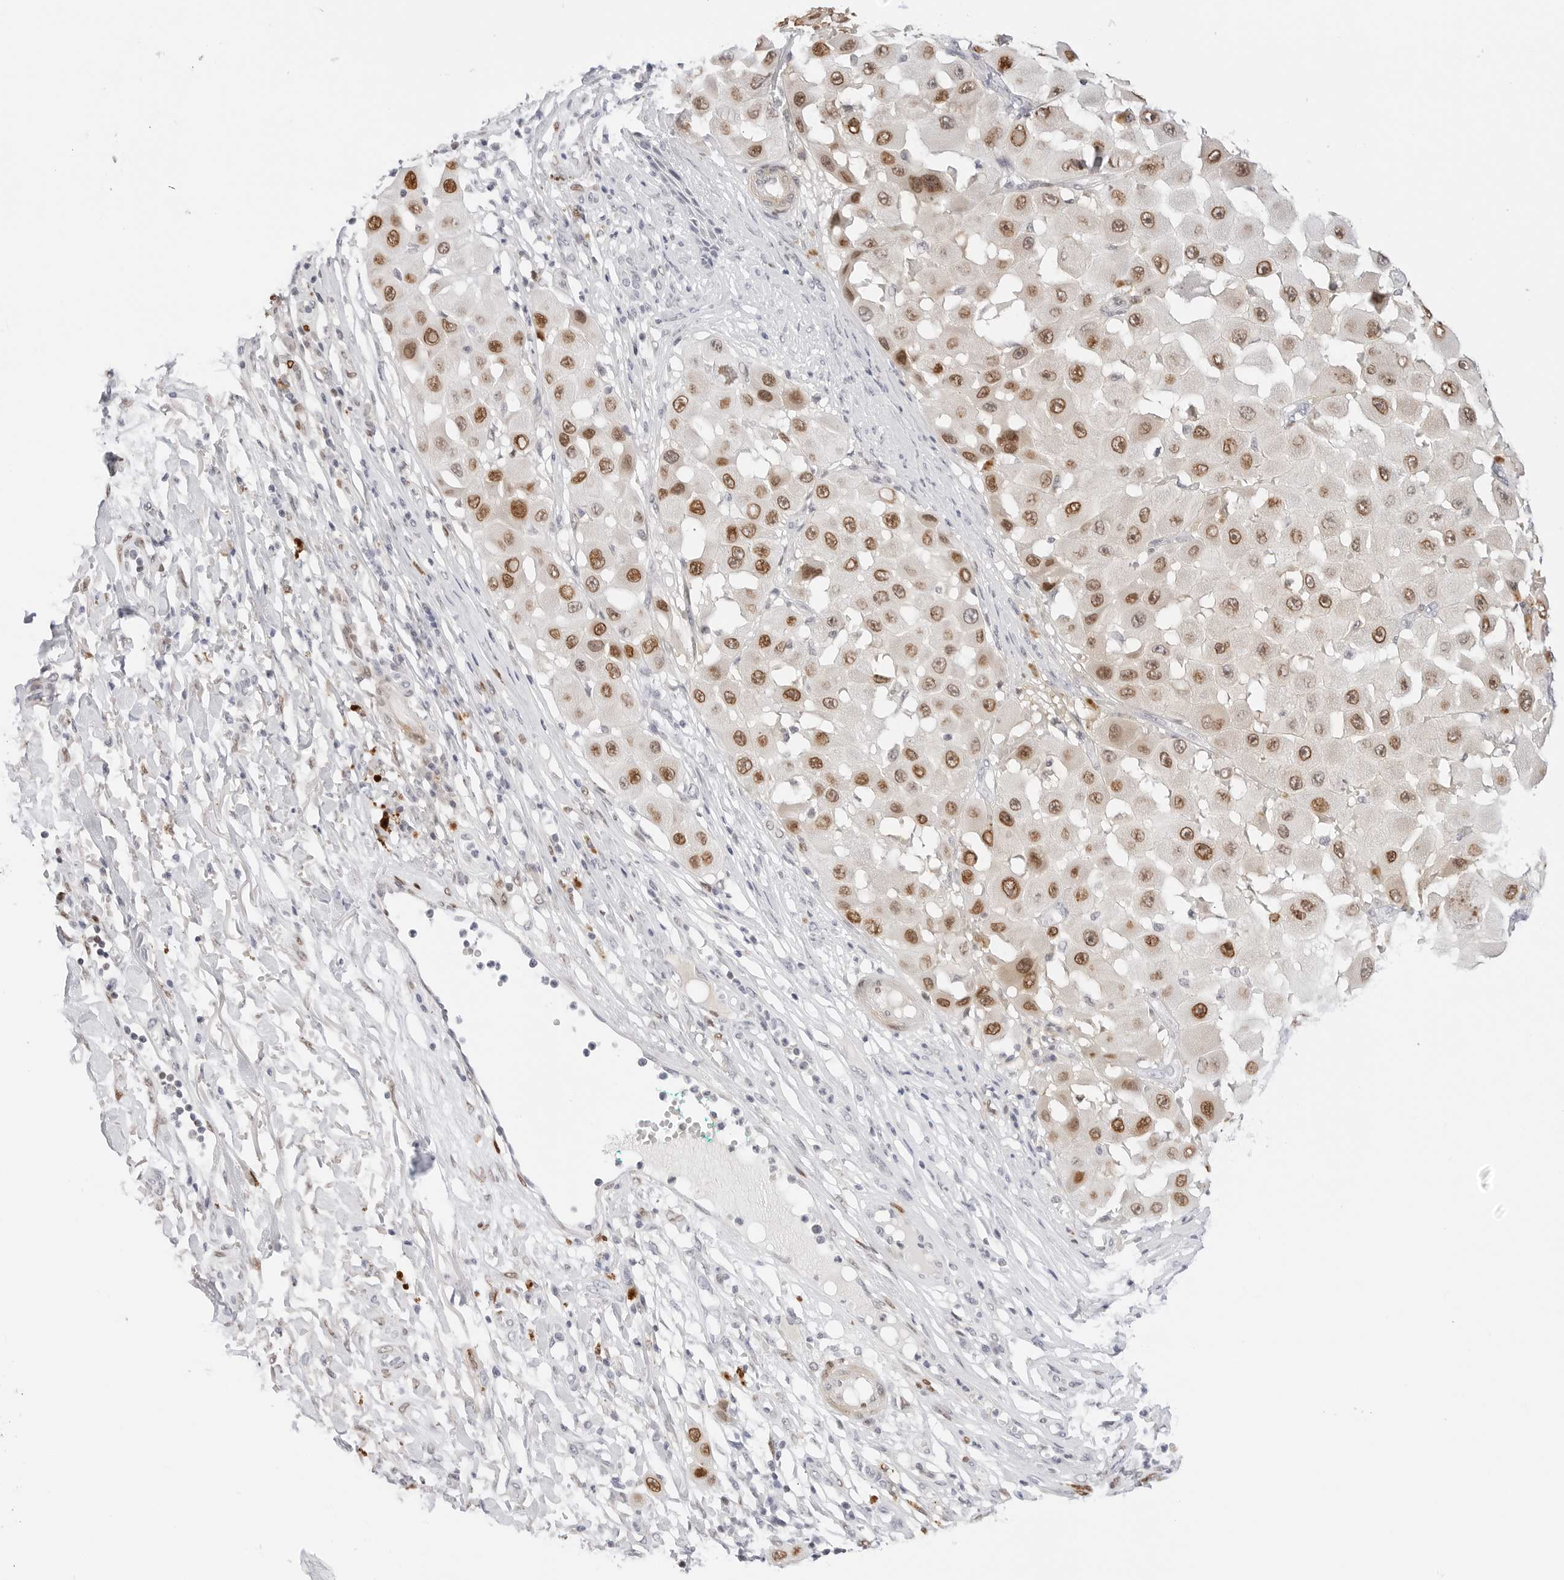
{"staining": {"intensity": "moderate", "quantity": ">75%", "location": "nuclear"}, "tissue": "melanoma", "cell_type": "Tumor cells", "image_type": "cancer", "snomed": [{"axis": "morphology", "description": "Malignant melanoma, NOS"}, {"axis": "topography", "description": "Skin"}], "caption": "High-power microscopy captured an immunohistochemistry image of malignant melanoma, revealing moderate nuclear expression in approximately >75% of tumor cells.", "gene": "SPIDR", "patient": {"sex": "female", "age": 81}}